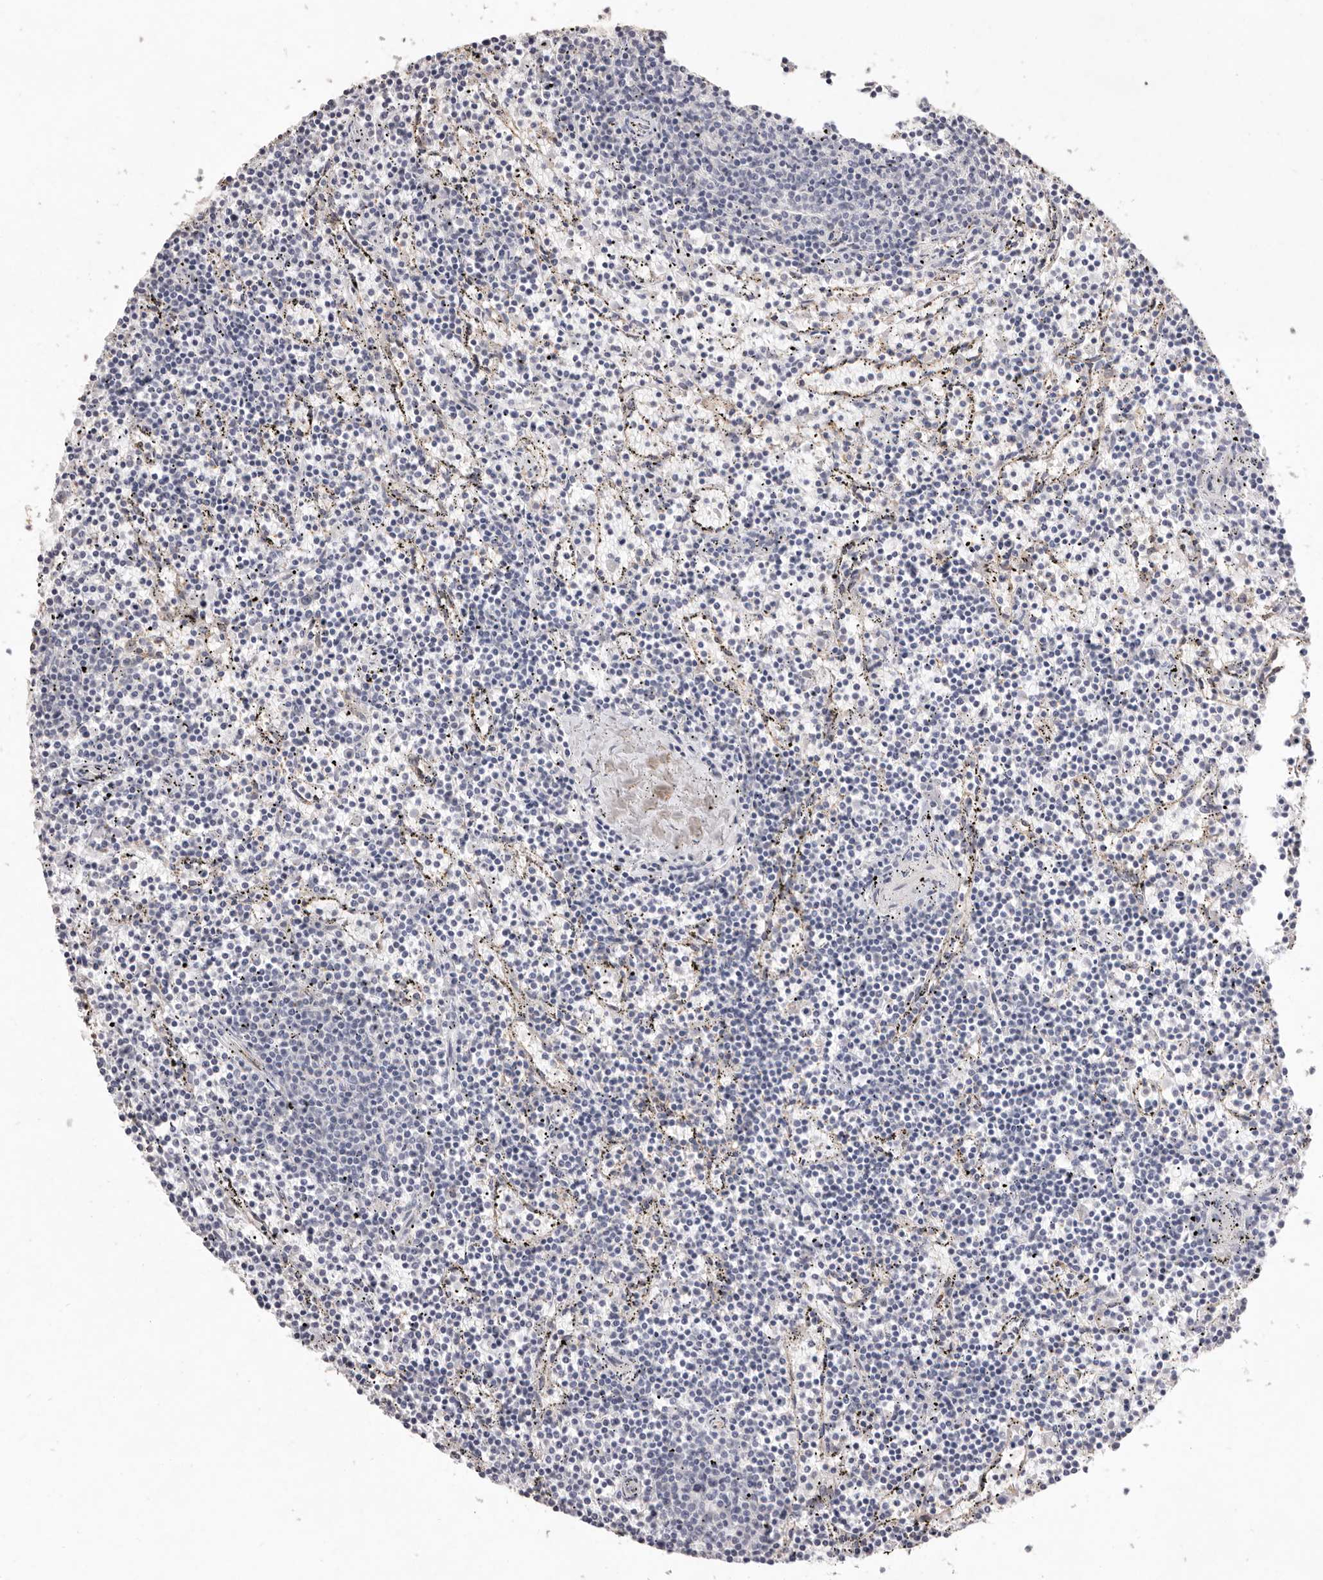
{"staining": {"intensity": "negative", "quantity": "none", "location": "none"}, "tissue": "lymphoma", "cell_type": "Tumor cells", "image_type": "cancer", "snomed": [{"axis": "morphology", "description": "Malignant lymphoma, non-Hodgkin's type, Low grade"}, {"axis": "topography", "description": "Spleen"}], "caption": "Tumor cells are negative for brown protein staining in low-grade malignant lymphoma, non-Hodgkin's type.", "gene": "ZYG11B", "patient": {"sex": "female", "age": 50}}